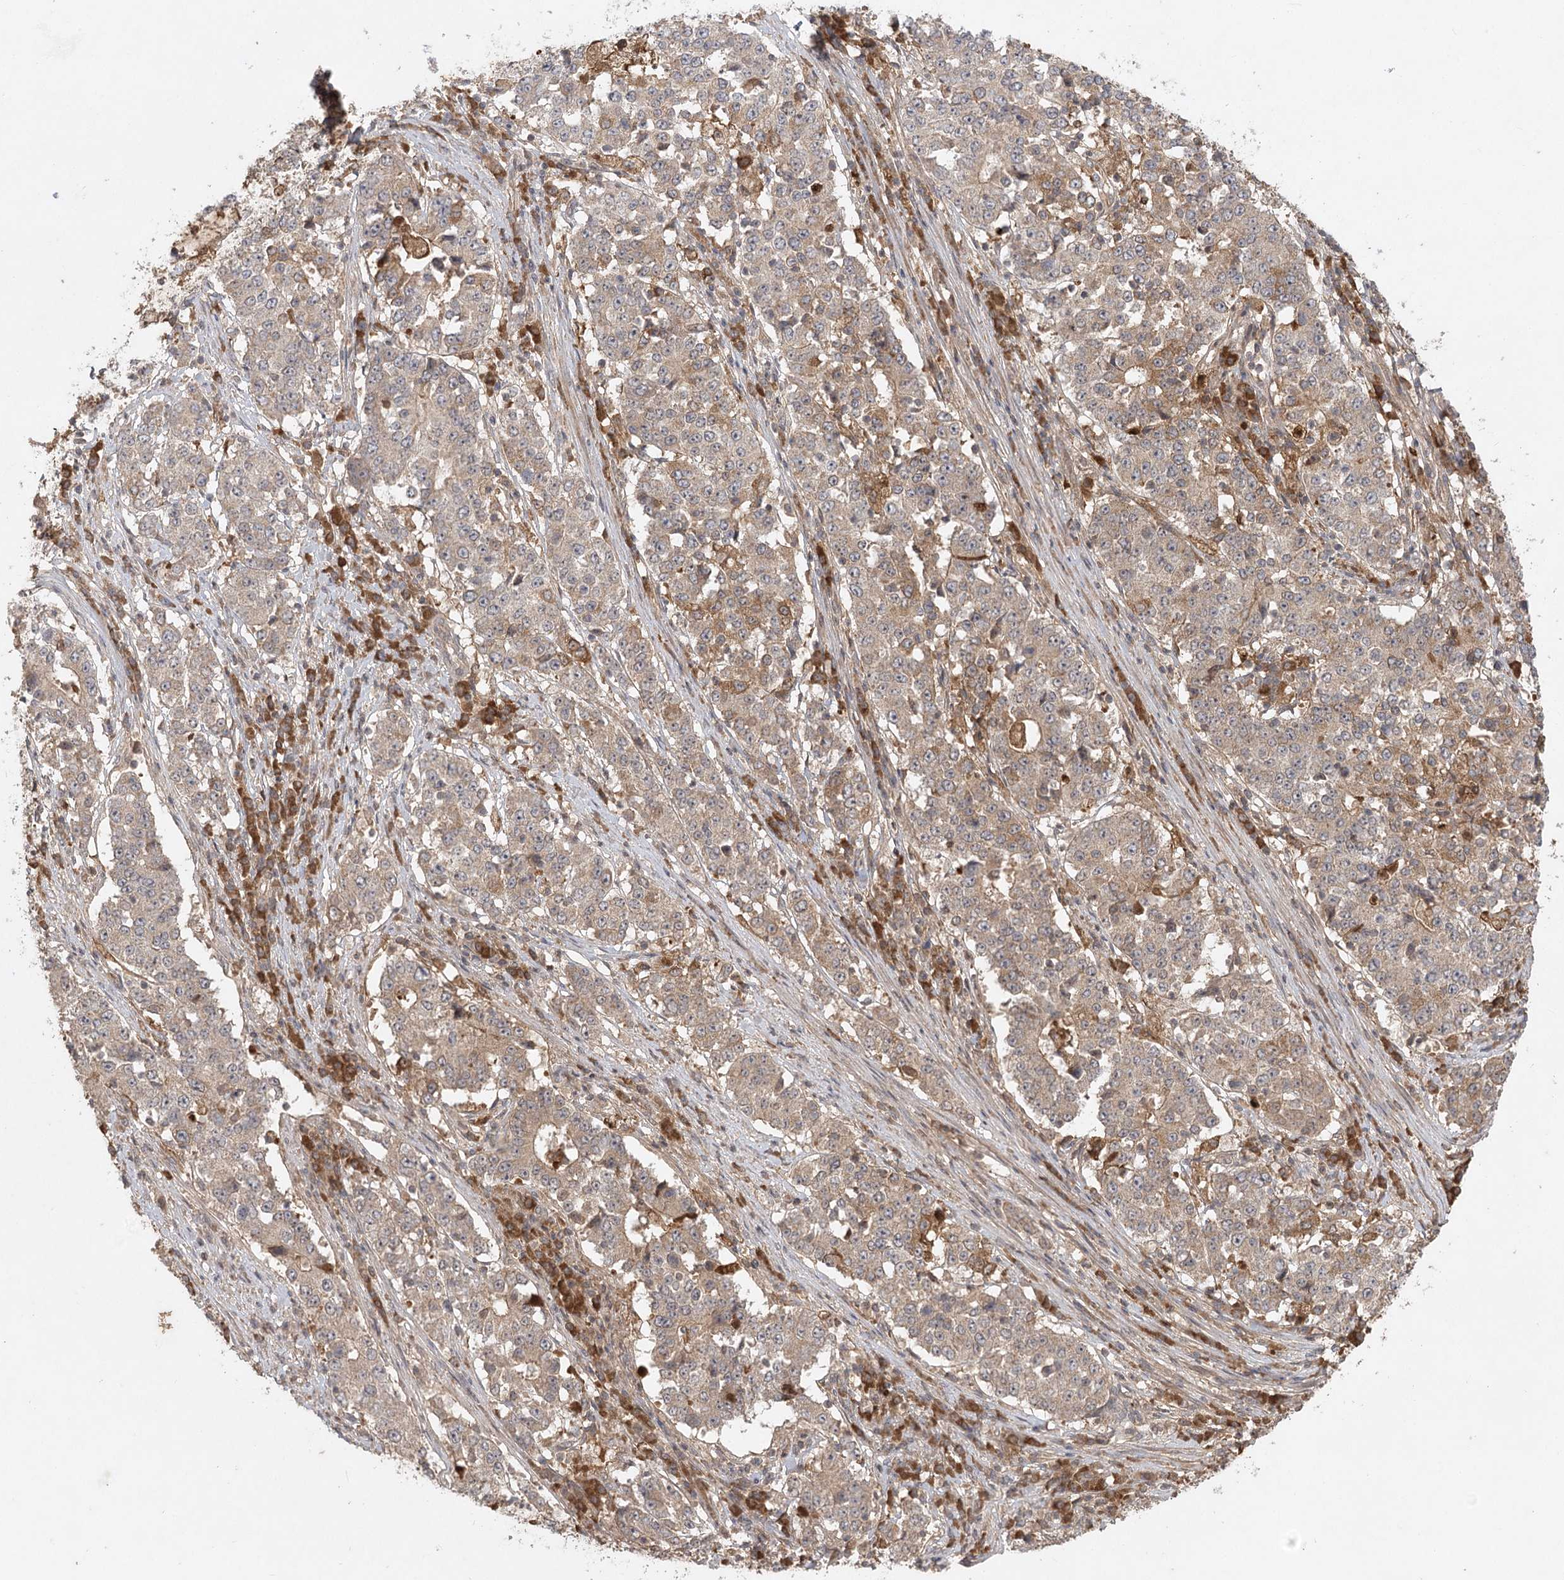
{"staining": {"intensity": "weak", "quantity": "25%-75%", "location": "cytoplasmic/membranous"}, "tissue": "stomach cancer", "cell_type": "Tumor cells", "image_type": "cancer", "snomed": [{"axis": "morphology", "description": "Adenocarcinoma, NOS"}, {"axis": "topography", "description": "Stomach"}], "caption": "DAB immunohistochemical staining of human stomach cancer (adenocarcinoma) displays weak cytoplasmic/membranous protein positivity in approximately 25%-75% of tumor cells.", "gene": "ARL13A", "patient": {"sex": "male", "age": 59}}